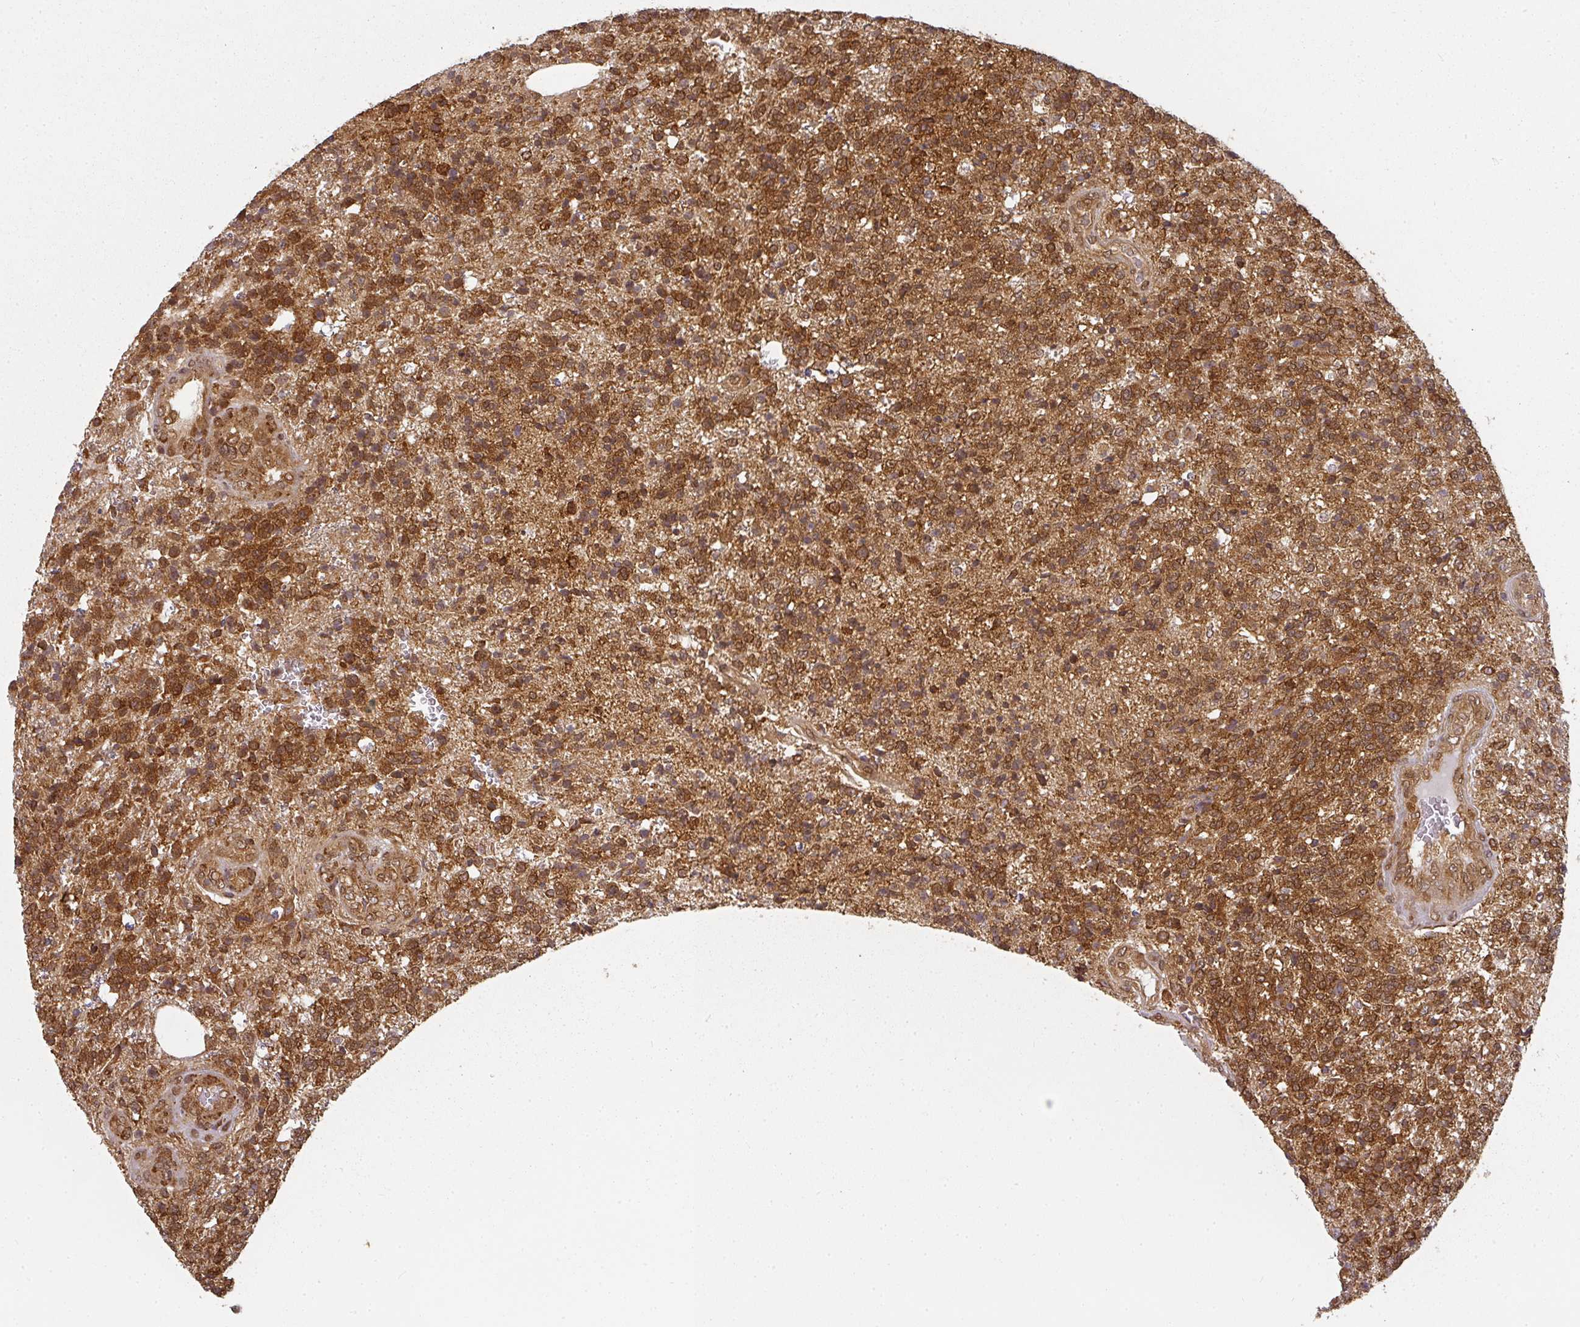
{"staining": {"intensity": "strong", "quantity": ">75%", "location": "cytoplasmic/membranous"}, "tissue": "glioma", "cell_type": "Tumor cells", "image_type": "cancer", "snomed": [{"axis": "morphology", "description": "Glioma, malignant, High grade"}, {"axis": "topography", "description": "Brain"}], "caption": "This photomicrograph shows immunohistochemistry (IHC) staining of human glioma, with high strong cytoplasmic/membranous positivity in about >75% of tumor cells.", "gene": "PPP6R3", "patient": {"sex": "male", "age": 56}}